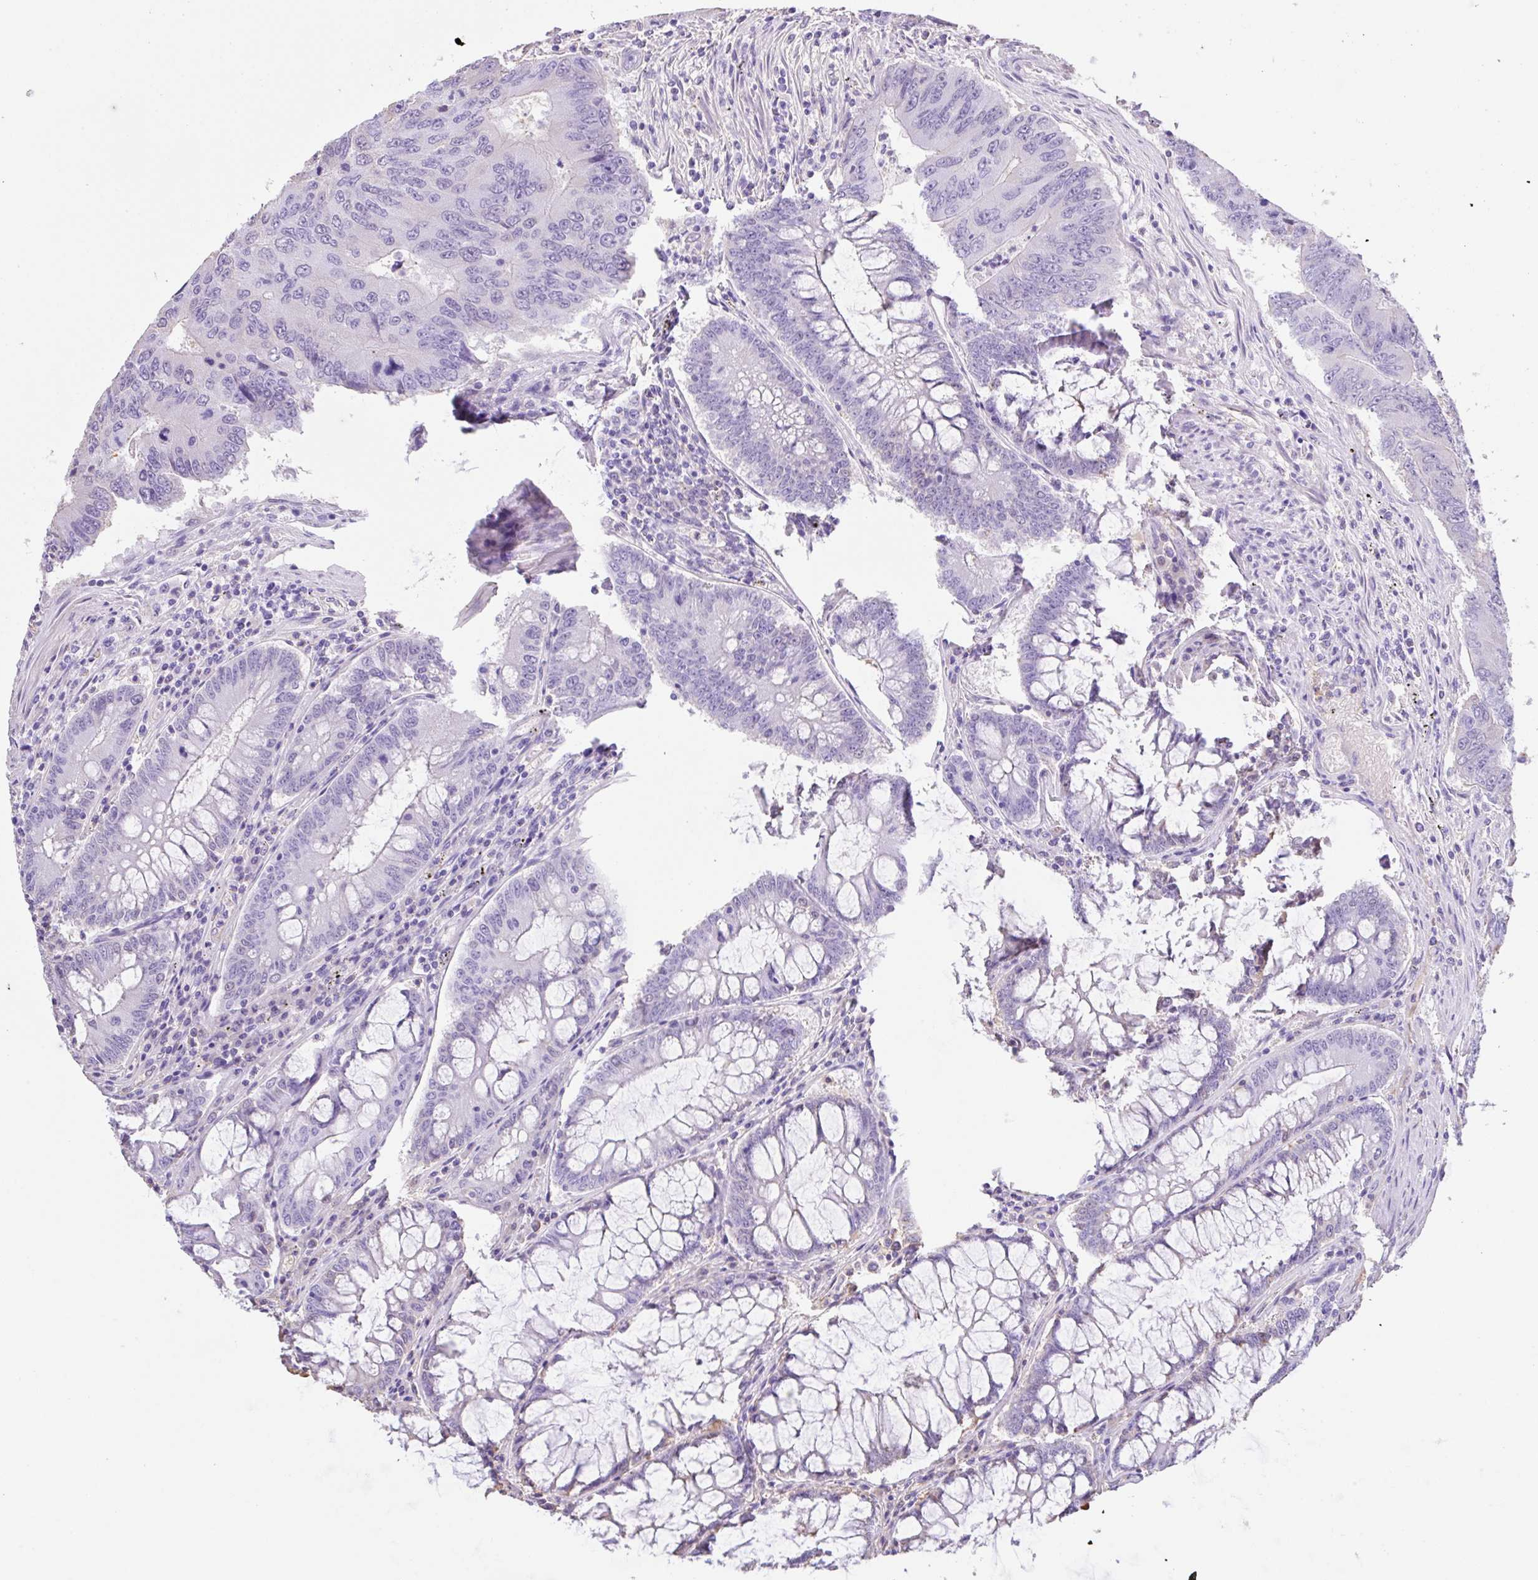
{"staining": {"intensity": "negative", "quantity": "none", "location": "none"}, "tissue": "colorectal cancer", "cell_type": "Tumor cells", "image_type": "cancer", "snomed": [{"axis": "morphology", "description": "Adenocarcinoma, NOS"}, {"axis": "topography", "description": "Colon"}], "caption": "Micrograph shows no protein expression in tumor cells of adenocarcinoma (colorectal) tissue.", "gene": "HOXC12", "patient": {"sex": "male", "age": 53}}